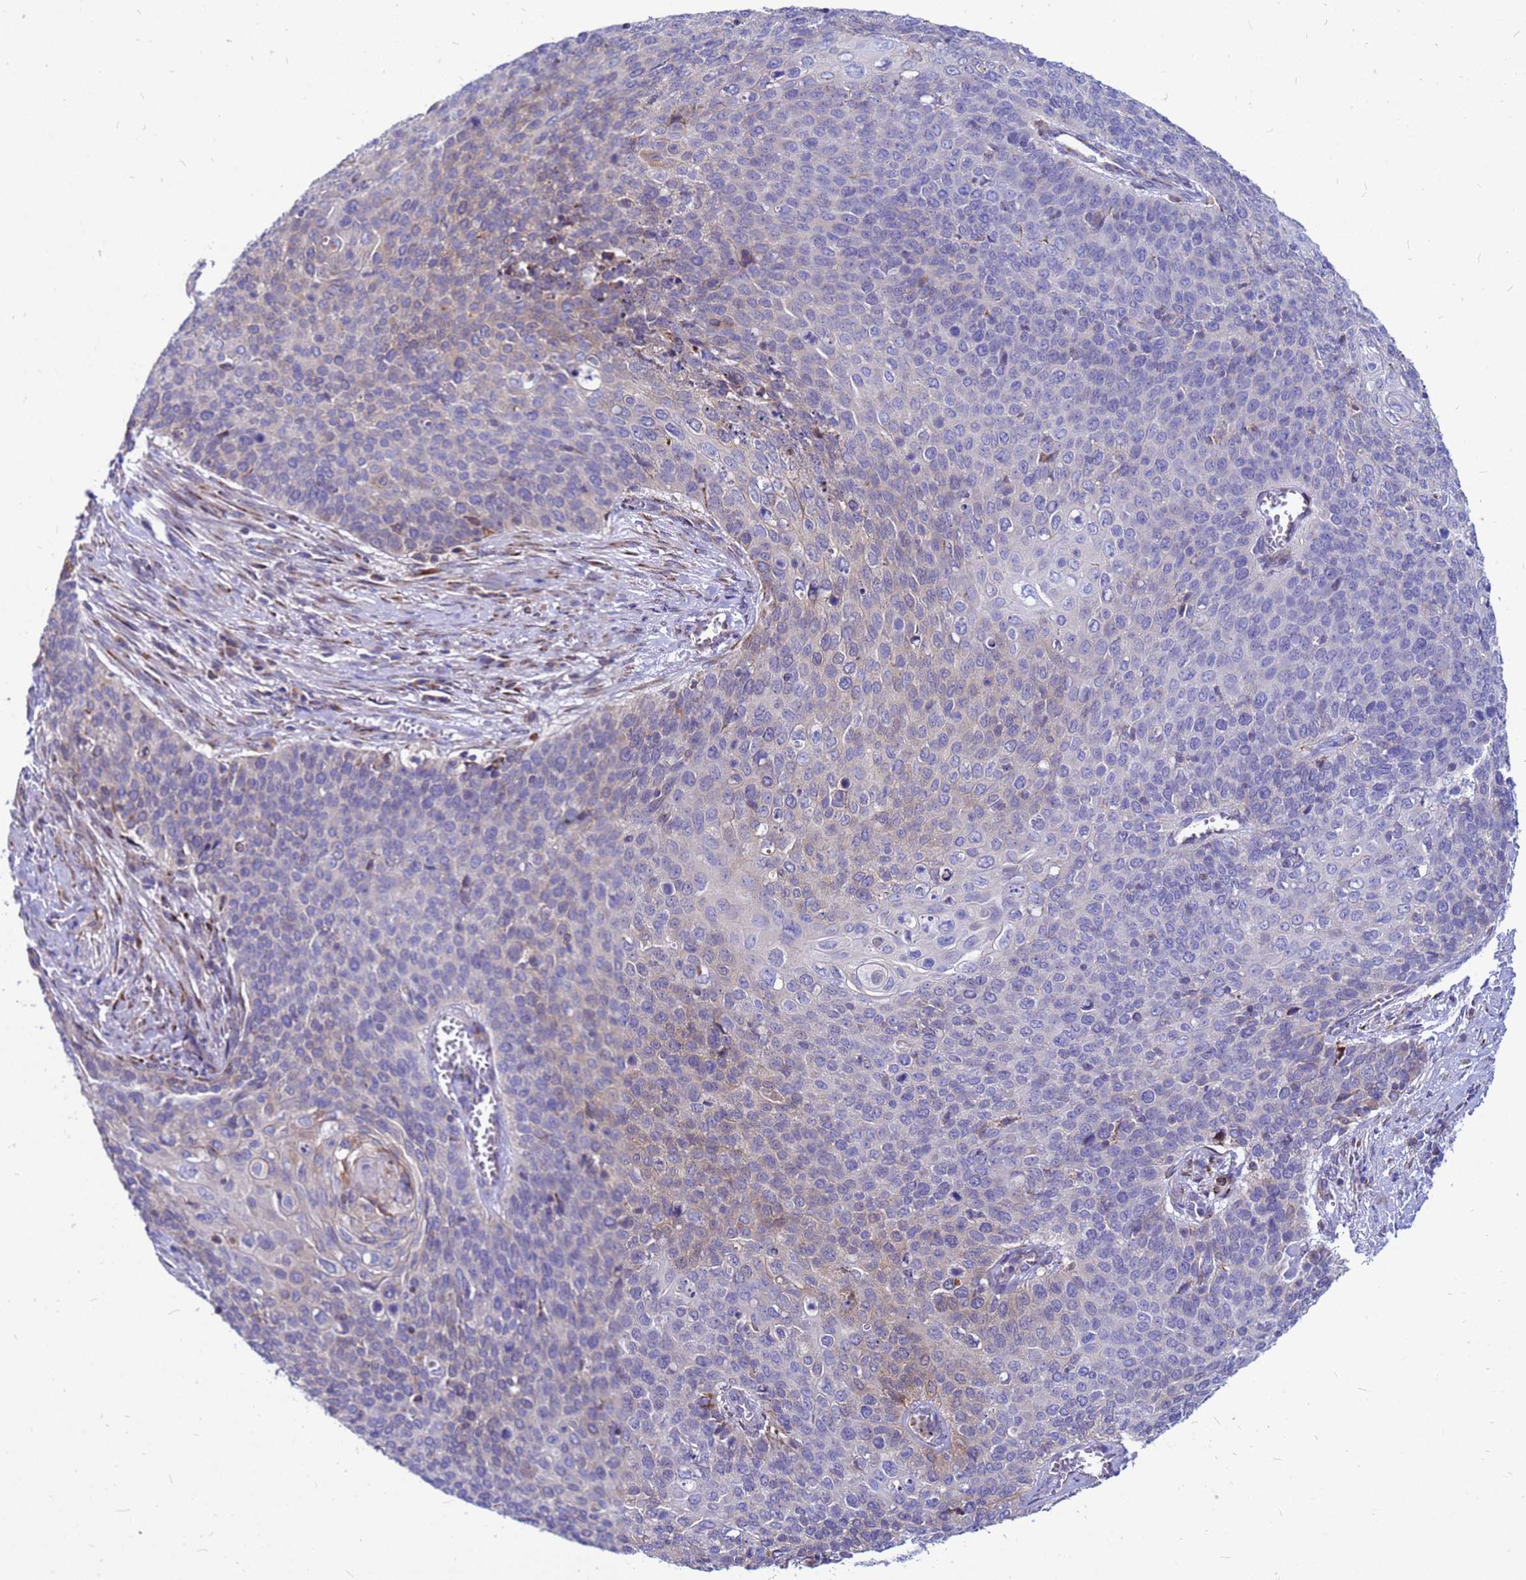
{"staining": {"intensity": "weak", "quantity": "<25%", "location": "cytoplasmic/membranous"}, "tissue": "cervical cancer", "cell_type": "Tumor cells", "image_type": "cancer", "snomed": [{"axis": "morphology", "description": "Squamous cell carcinoma, NOS"}, {"axis": "topography", "description": "Cervix"}], "caption": "This photomicrograph is of cervical cancer (squamous cell carcinoma) stained with immunohistochemistry to label a protein in brown with the nuclei are counter-stained blue. There is no positivity in tumor cells. (DAB IHC, high magnification).", "gene": "FHIP1A", "patient": {"sex": "female", "age": 39}}